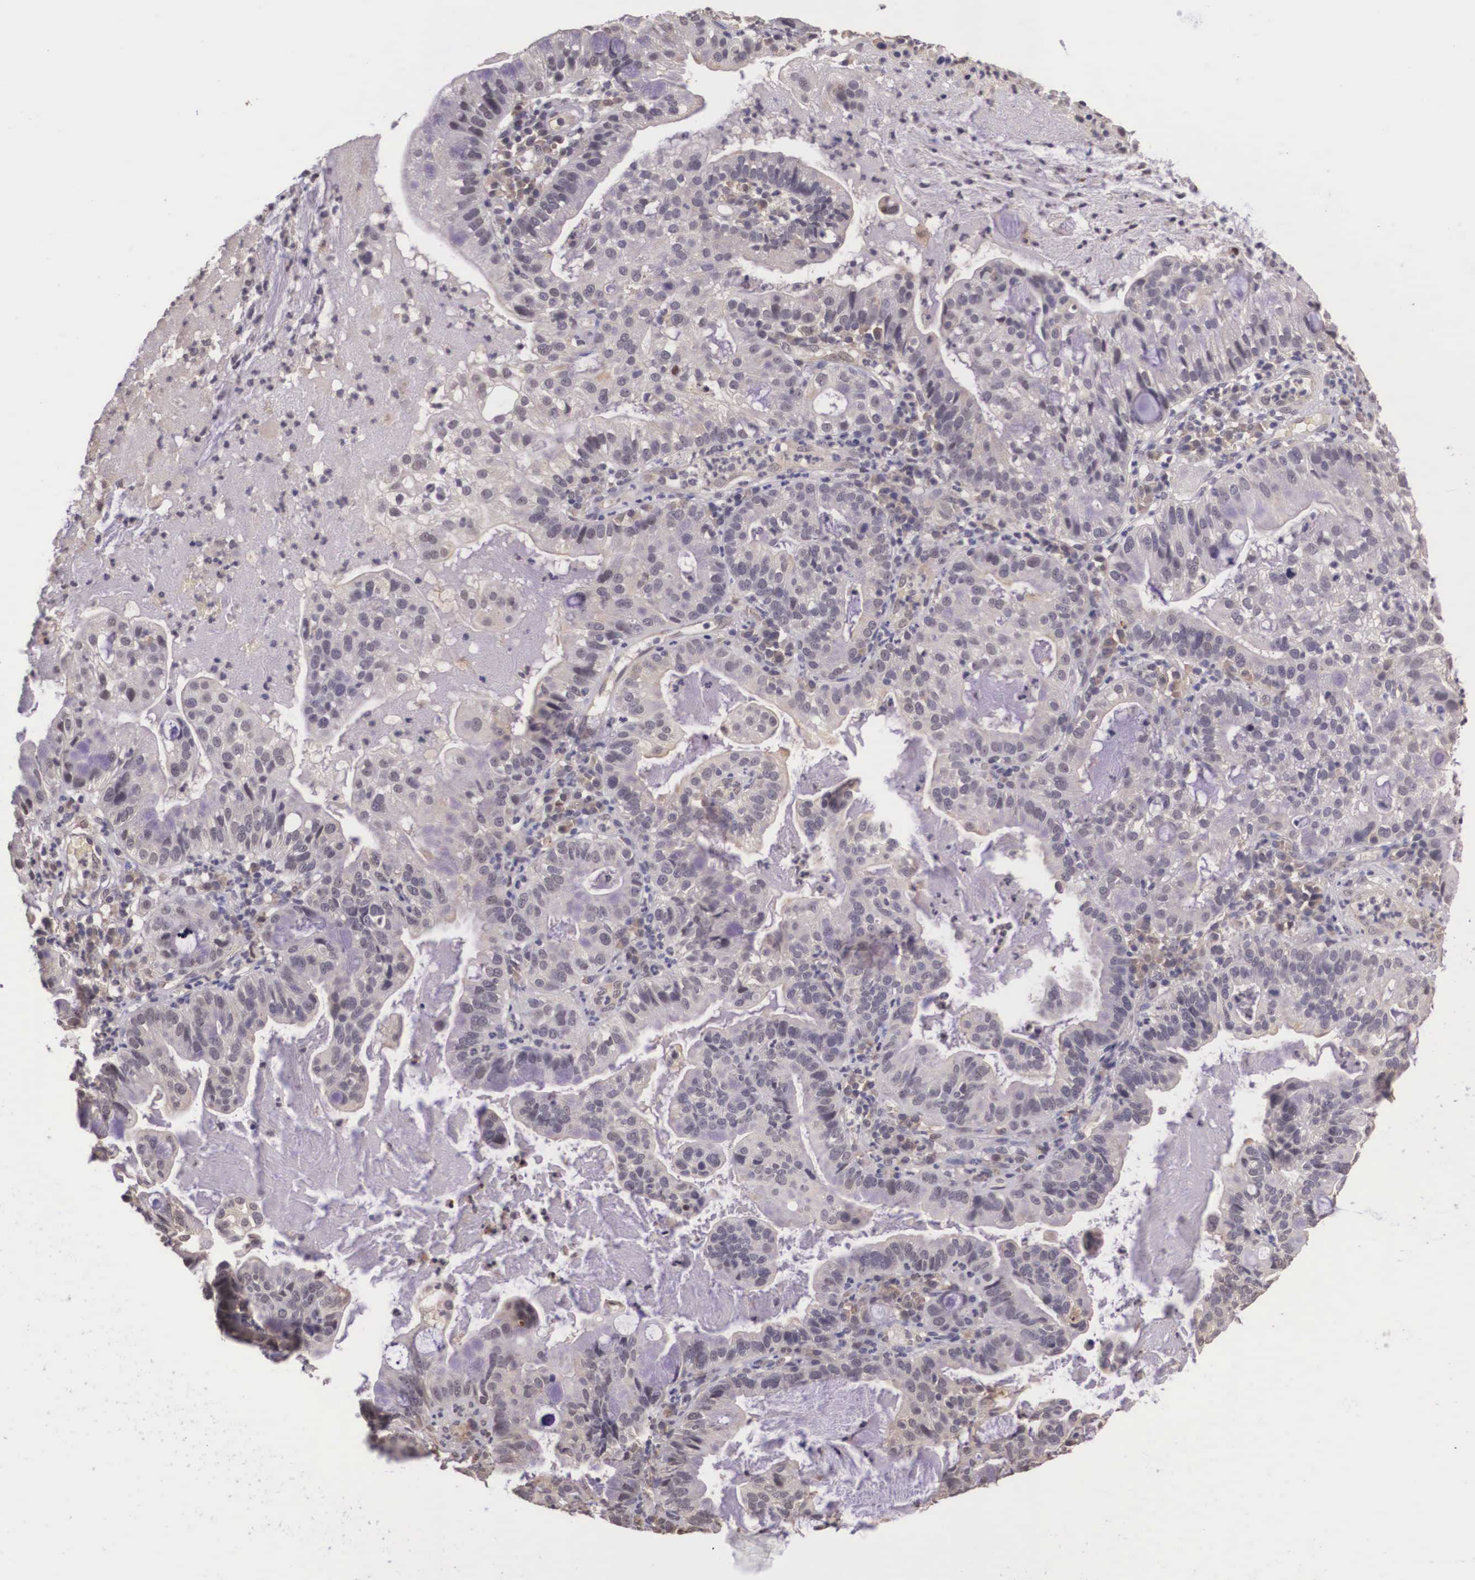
{"staining": {"intensity": "weak", "quantity": "25%-75%", "location": "cytoplasmic/membranous"}, "tissue": "cervical cancer", "cell_type": "Tumor cells", "image_type": "cancer", "snomed": [{"axis": "morphology", "description": "Adenocarcinoma, NOS"}, {"axis": "topography", "description": "Cervix"}], "caption": "Human cervical cancer stained with a brown dye displays weak cytoplasmic/membranous positive staining in about 25%-75% of tumor cells.", "gene": "VASH1", "patient": {"sex": "female", "age": 41}}